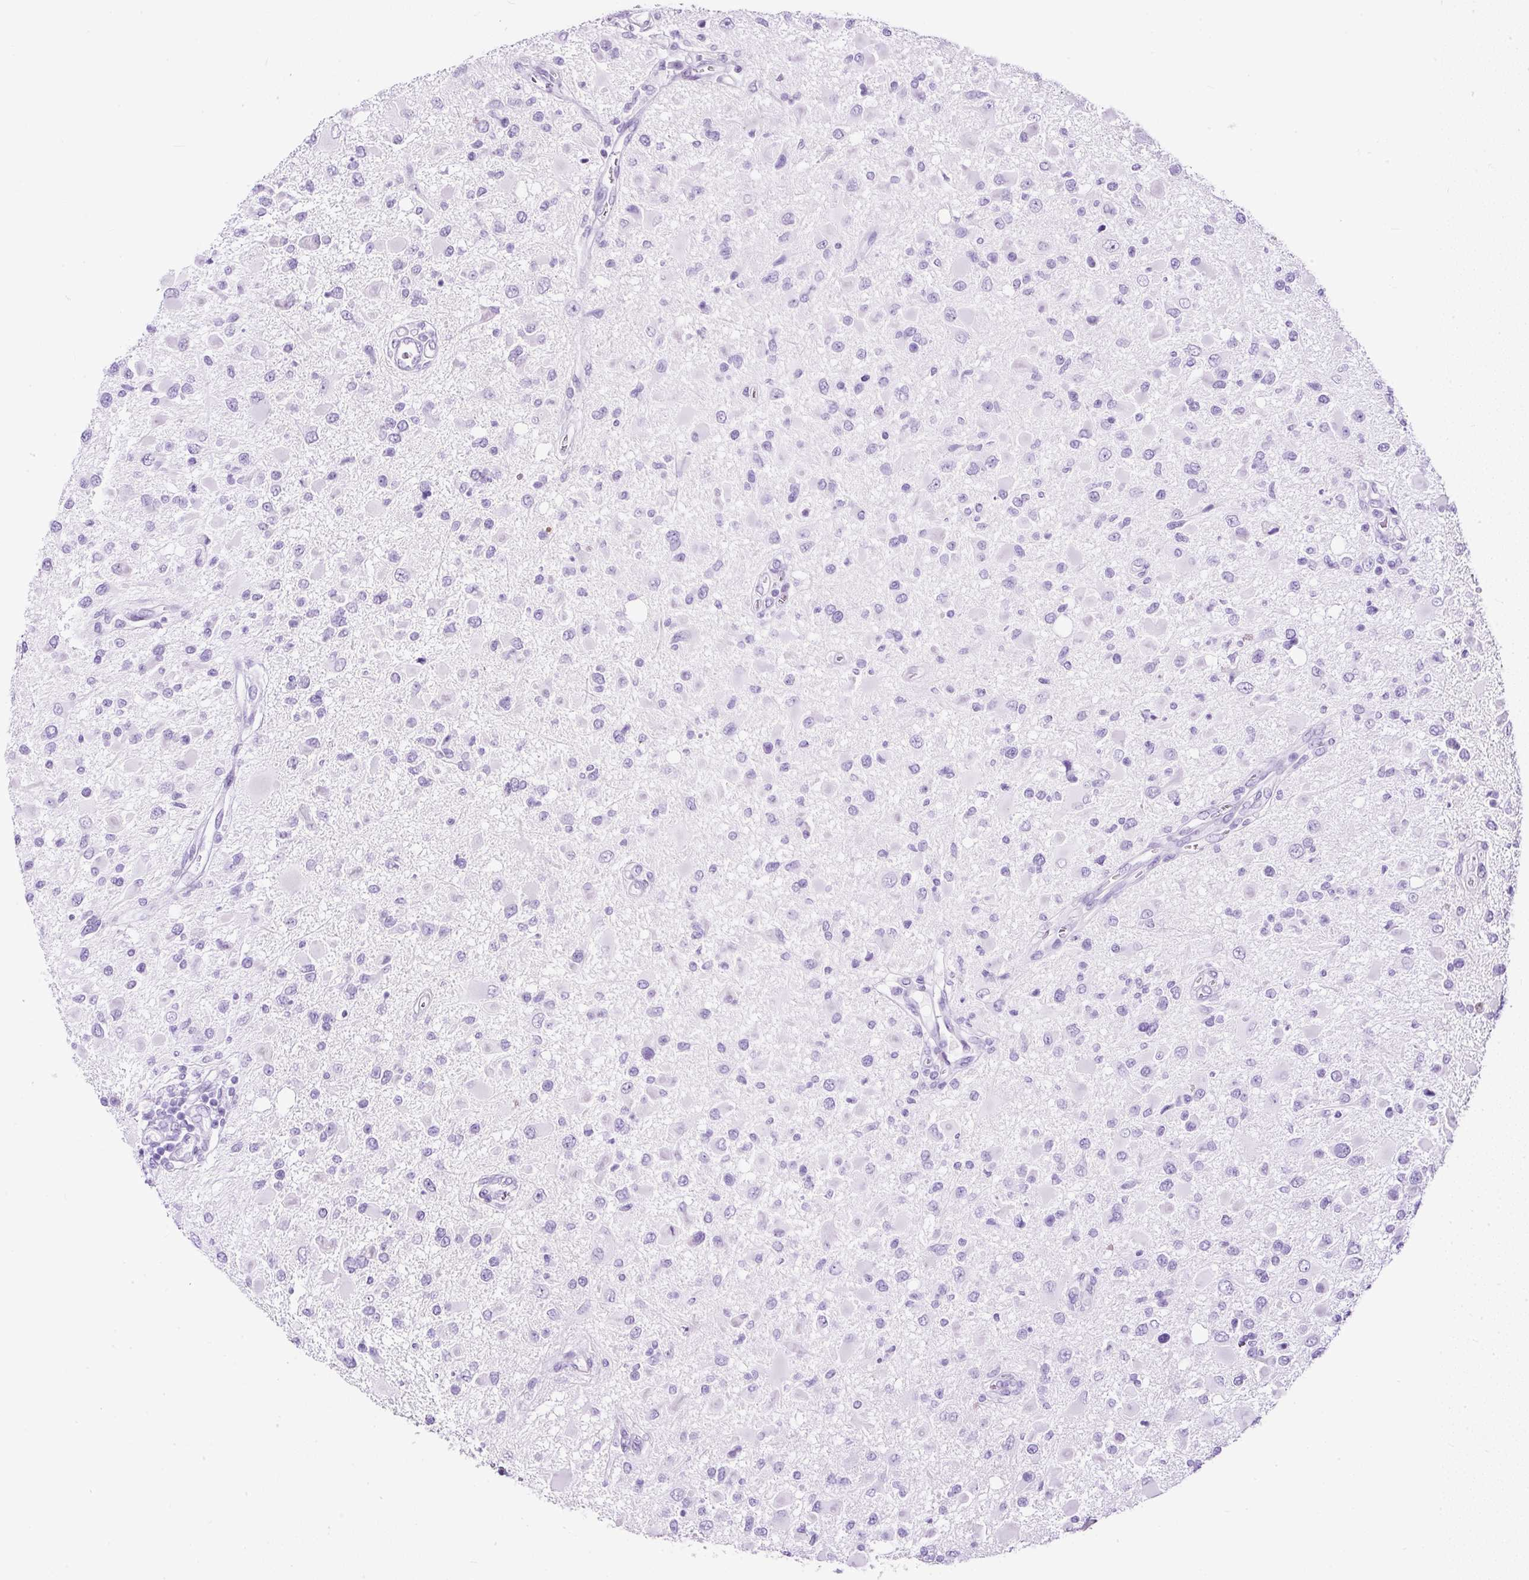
{"staining": {"intensity": "negative", "quantity": "none", "location": "none"}, "tissue": "glioma", "cell_type": "Tumor cells", "image_type": "cancer", "snomed": [{"axis": "morphology", "description": "Glioma, malignant, High grade"}, {"axis": "topography", "description": "Brain"}], "caption": "Tumor cells are negative for protein expression in human glioma.", "gene": "NTS", "patient": {"sex": "male", "age": 53}}